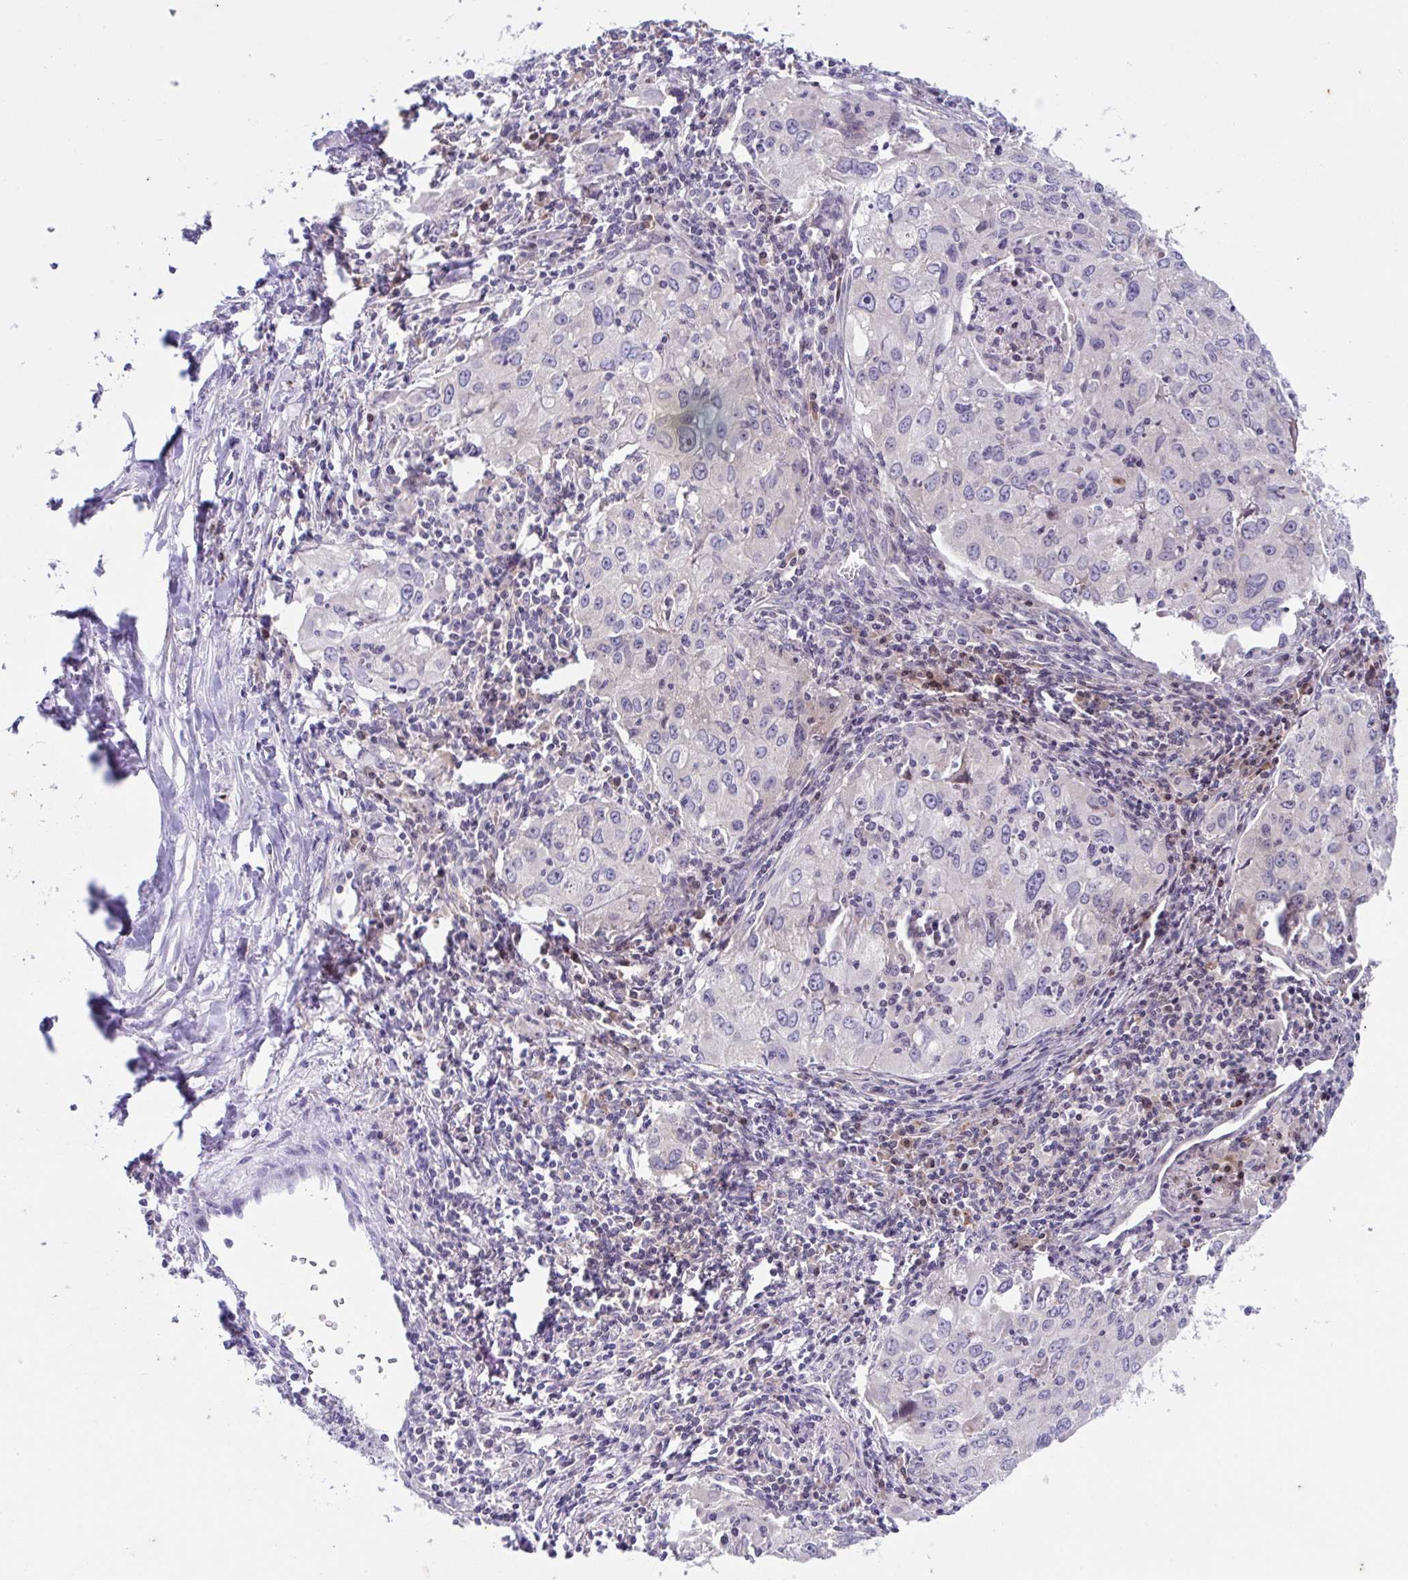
{"staining": {"intensity": "negative", "quantity": "none", "location": "none"}, "tissue": "lung cancer", "cell_type": "Tumor cells", "image_type": "cancer", "snomed": [{"axis": "morphology", "description": "Adenocarcinoma, NOS"}, {"axis": "morphology", "description": "Adenocarcinoma, metastatic, NOS"}, {"axis": "topography", "description": "Lymph node"}, {"axis": "topography", "description": "Lung"}], "caption": "Human lung metastatic adenocarcinoma stained for a protein using immunohistochemistry demonstrates no staining in tumor cells.", "gene": "FAU", "patient": {"sex": "female", "age": 42}}